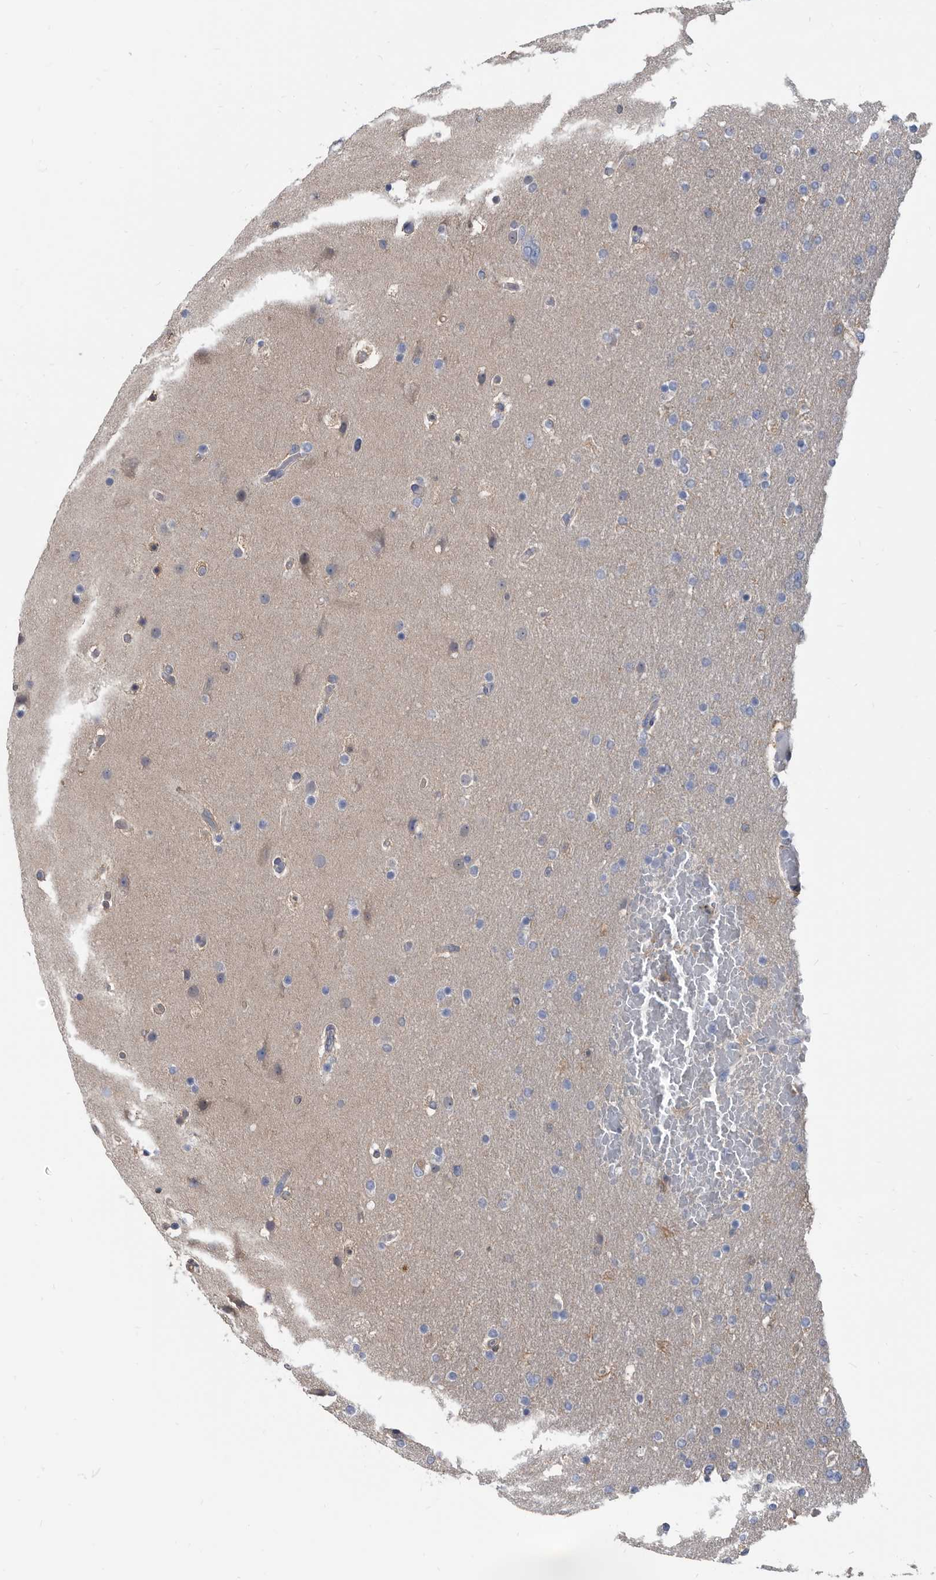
{"staining": {"intensity": "negative", "quantity": "none", "location": "none"}, "tissue": "glioma", "cell_type": "Tumor cells", "image_type": "cancer", "snomed": [{"axis": "morphology", "description": "Glioma, malignant, High grade"}, {"axis": "topography", "description": "Cerebral cortex"}], "caption": "Tumor cells show no significant positivity in glioma. Nuclei are stained in blue.", "gene": "APEH", "patient": {"sex": "female", "age": 36}}